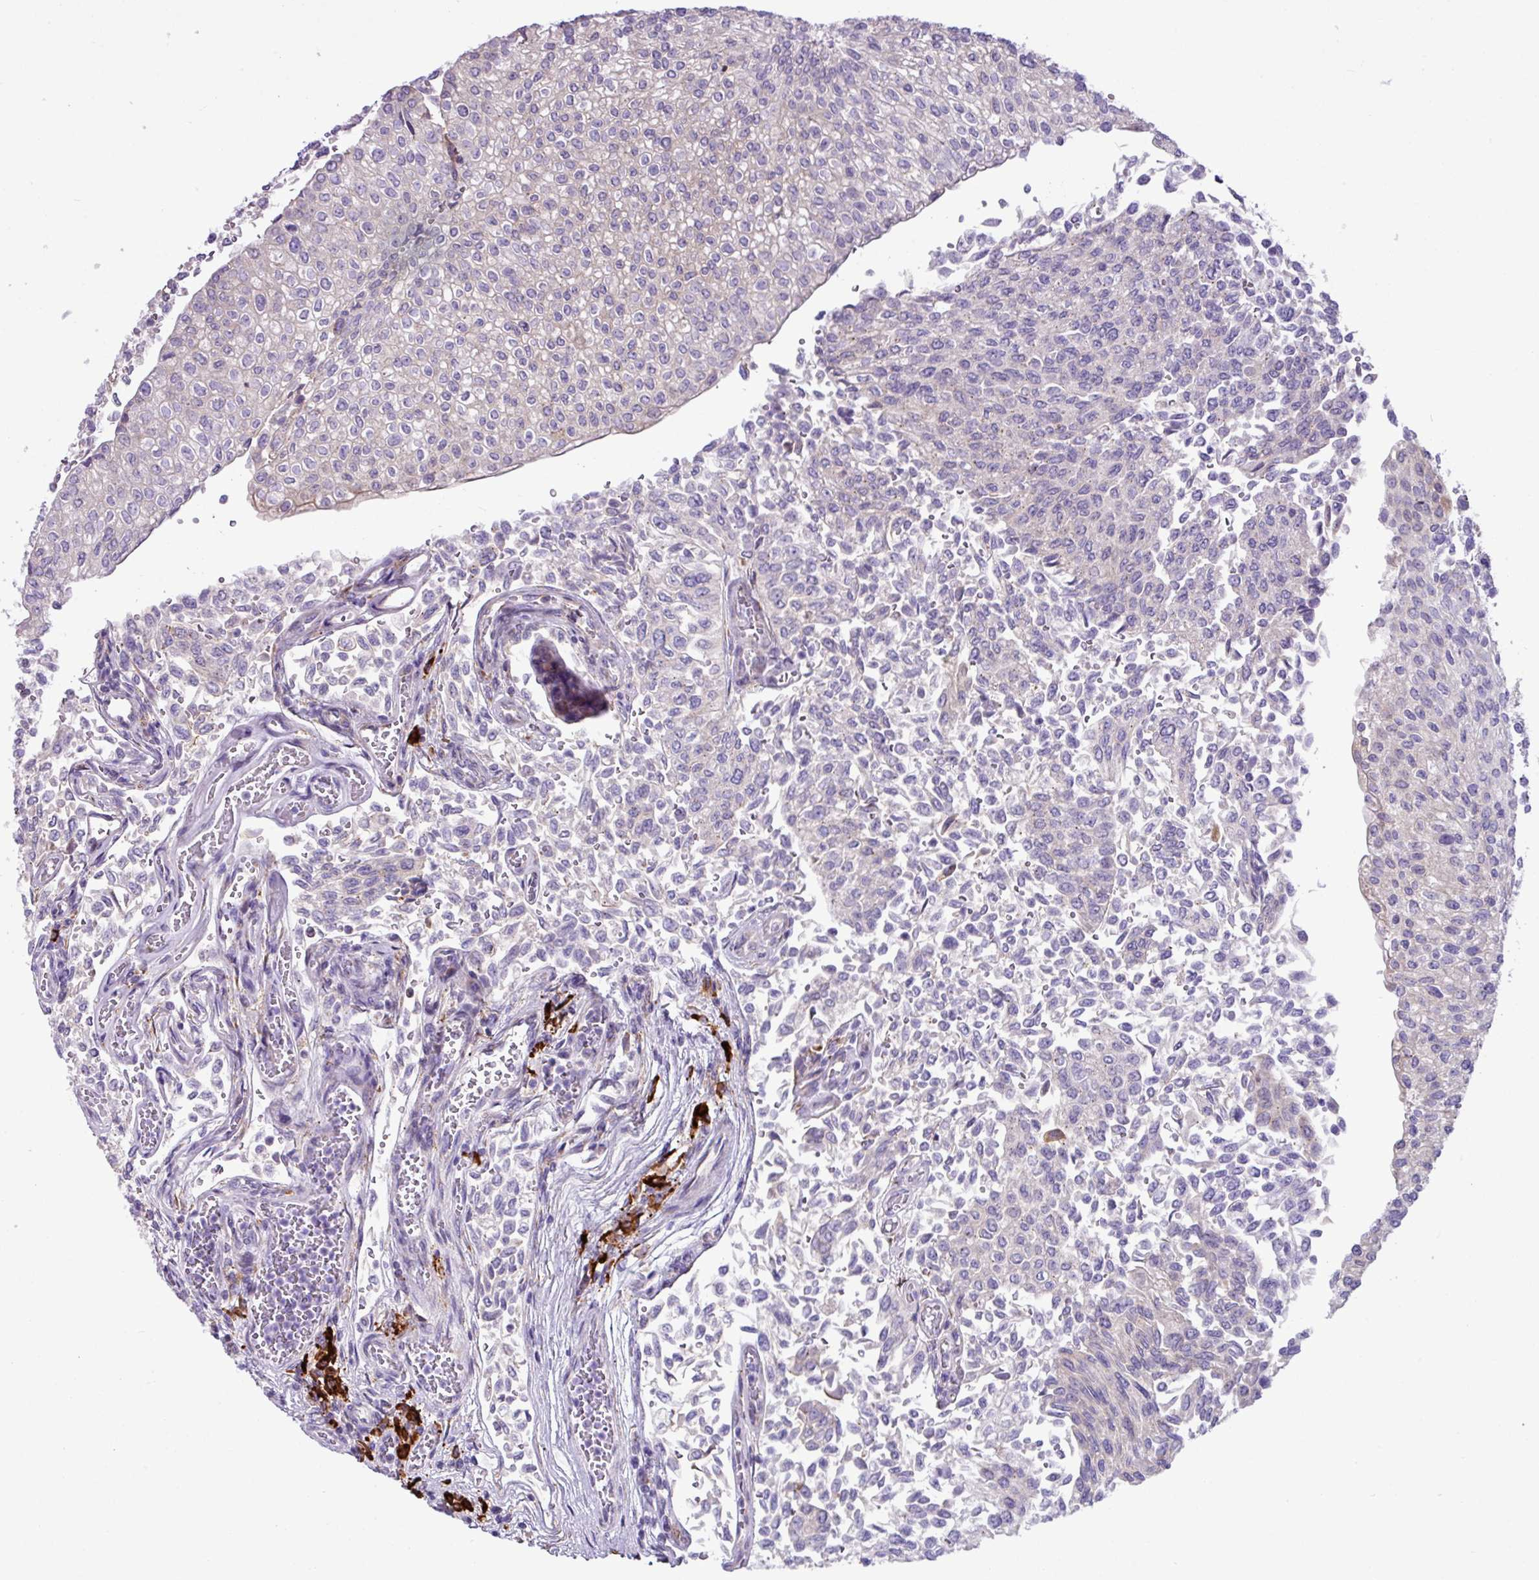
{"staining": {"intensity": "negative", "quantity": "none", "location": "none"}, "tissue": "urothelial cancer", "cell_type": "Tumor cells", "image_type": "cancer", "snomed": [{"axis": "morphology", "description": "Urothelial carcinoma, NOS"}, {"axis": "topography", "description": "Urinary bladder"}], "caption": "Tumor cells are negative for brown protein staining in transitional cell carcinoma. The staining is performed using DAB brown chromogen with nuclei counter-stained in using hematoxylin.", "gene": "RGS21", "patient": {"sex": "male", "age": 59}}